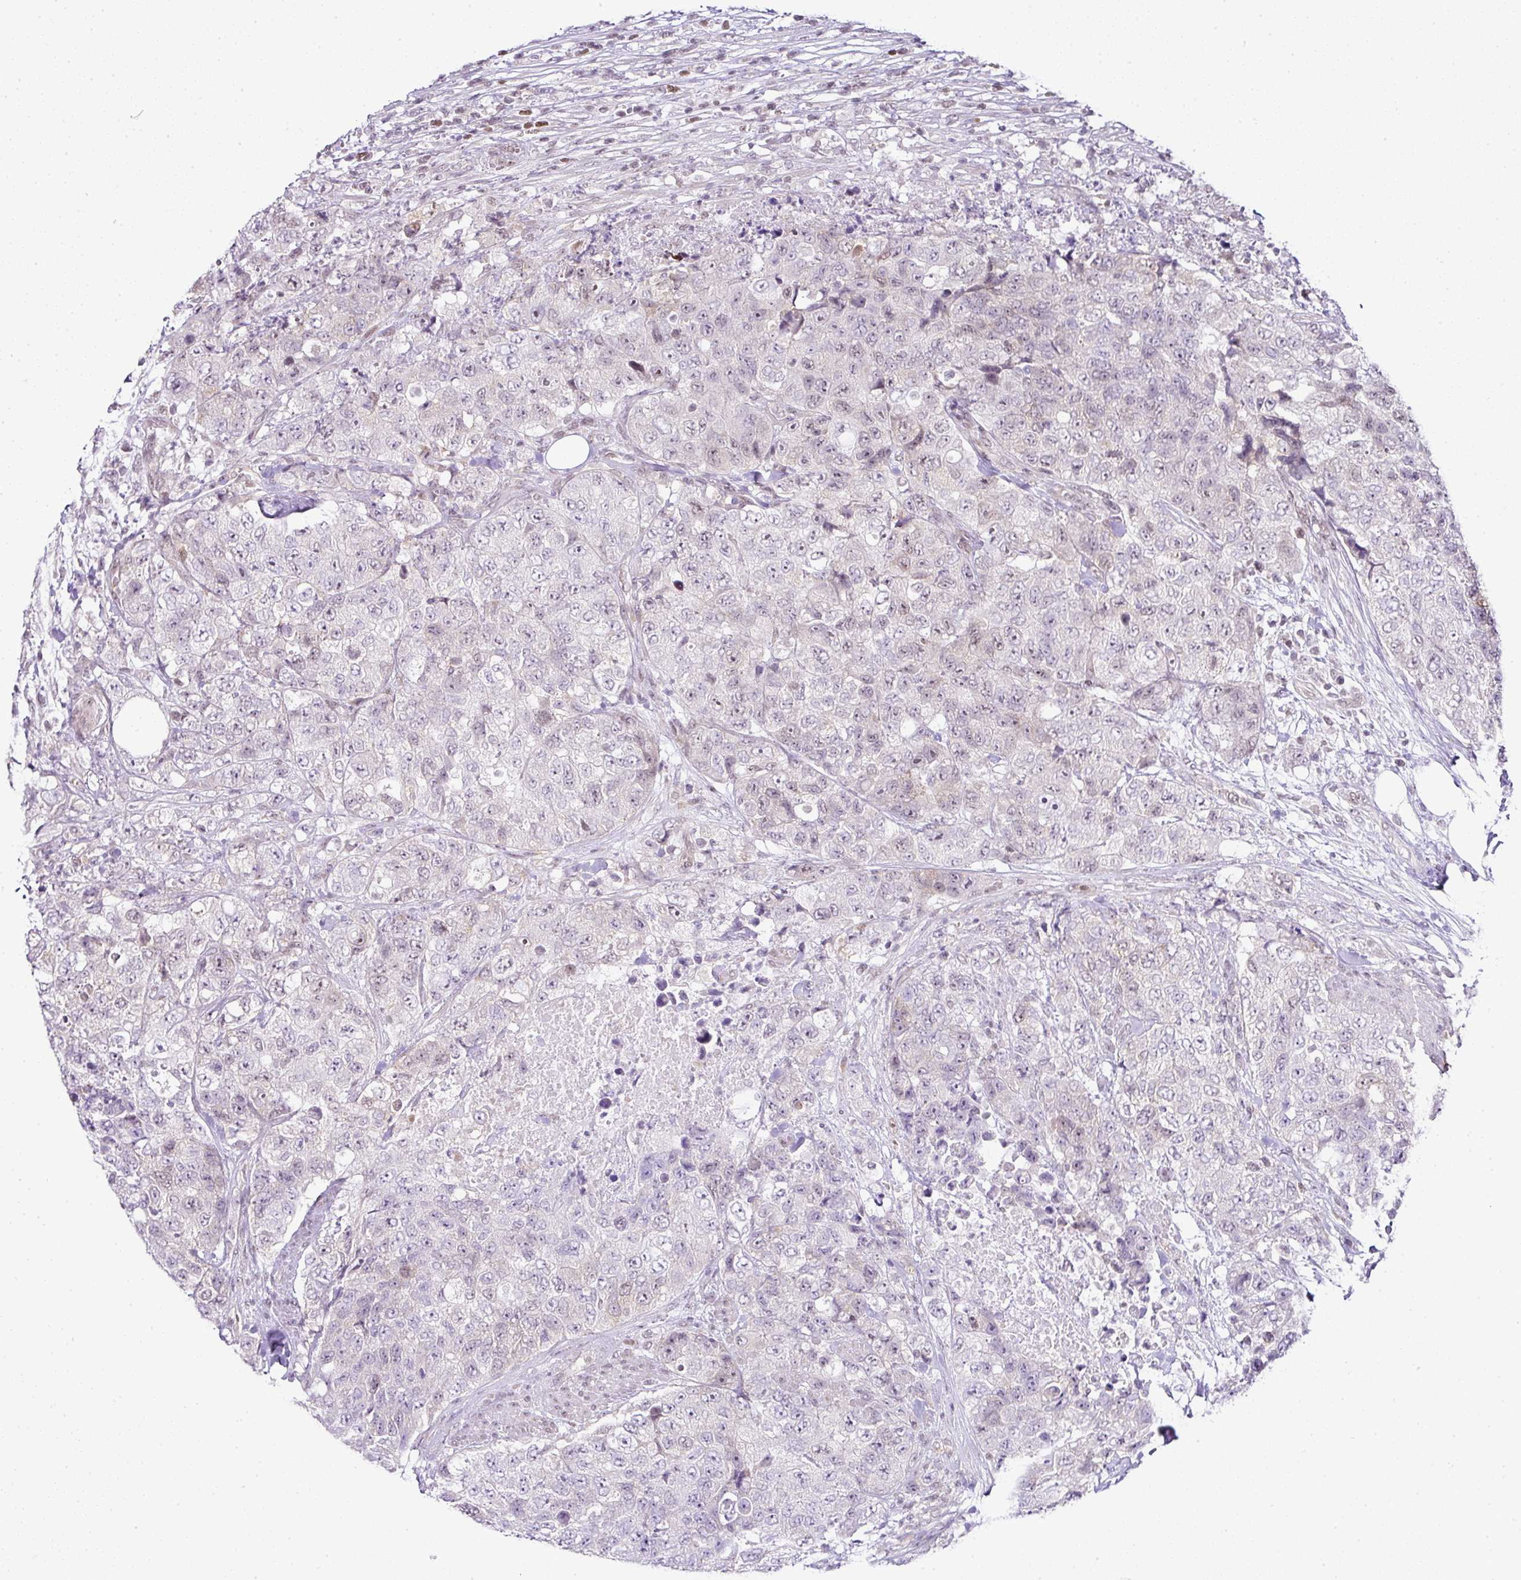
{"staining": {"intensity": "negative", "quantity": "none", "location": "none"}, "tissue": "urothelial cancer", "cell_type": "Tumor cells", "image_type": "cancer", "snomed": [{"axis": "morphology", "description": "Urothelial carcinoma, High grade"}, {"axis": "topography", "description": "Urinary bladder"}], "caption": "Immunohistochemical staining of urothelial cancer displays no significant staining in tumor cells. (IHC, brightfield microscopy, high magnification).", "gene": "FAM32A", "patient": {"sex": "female", "age": 78}}